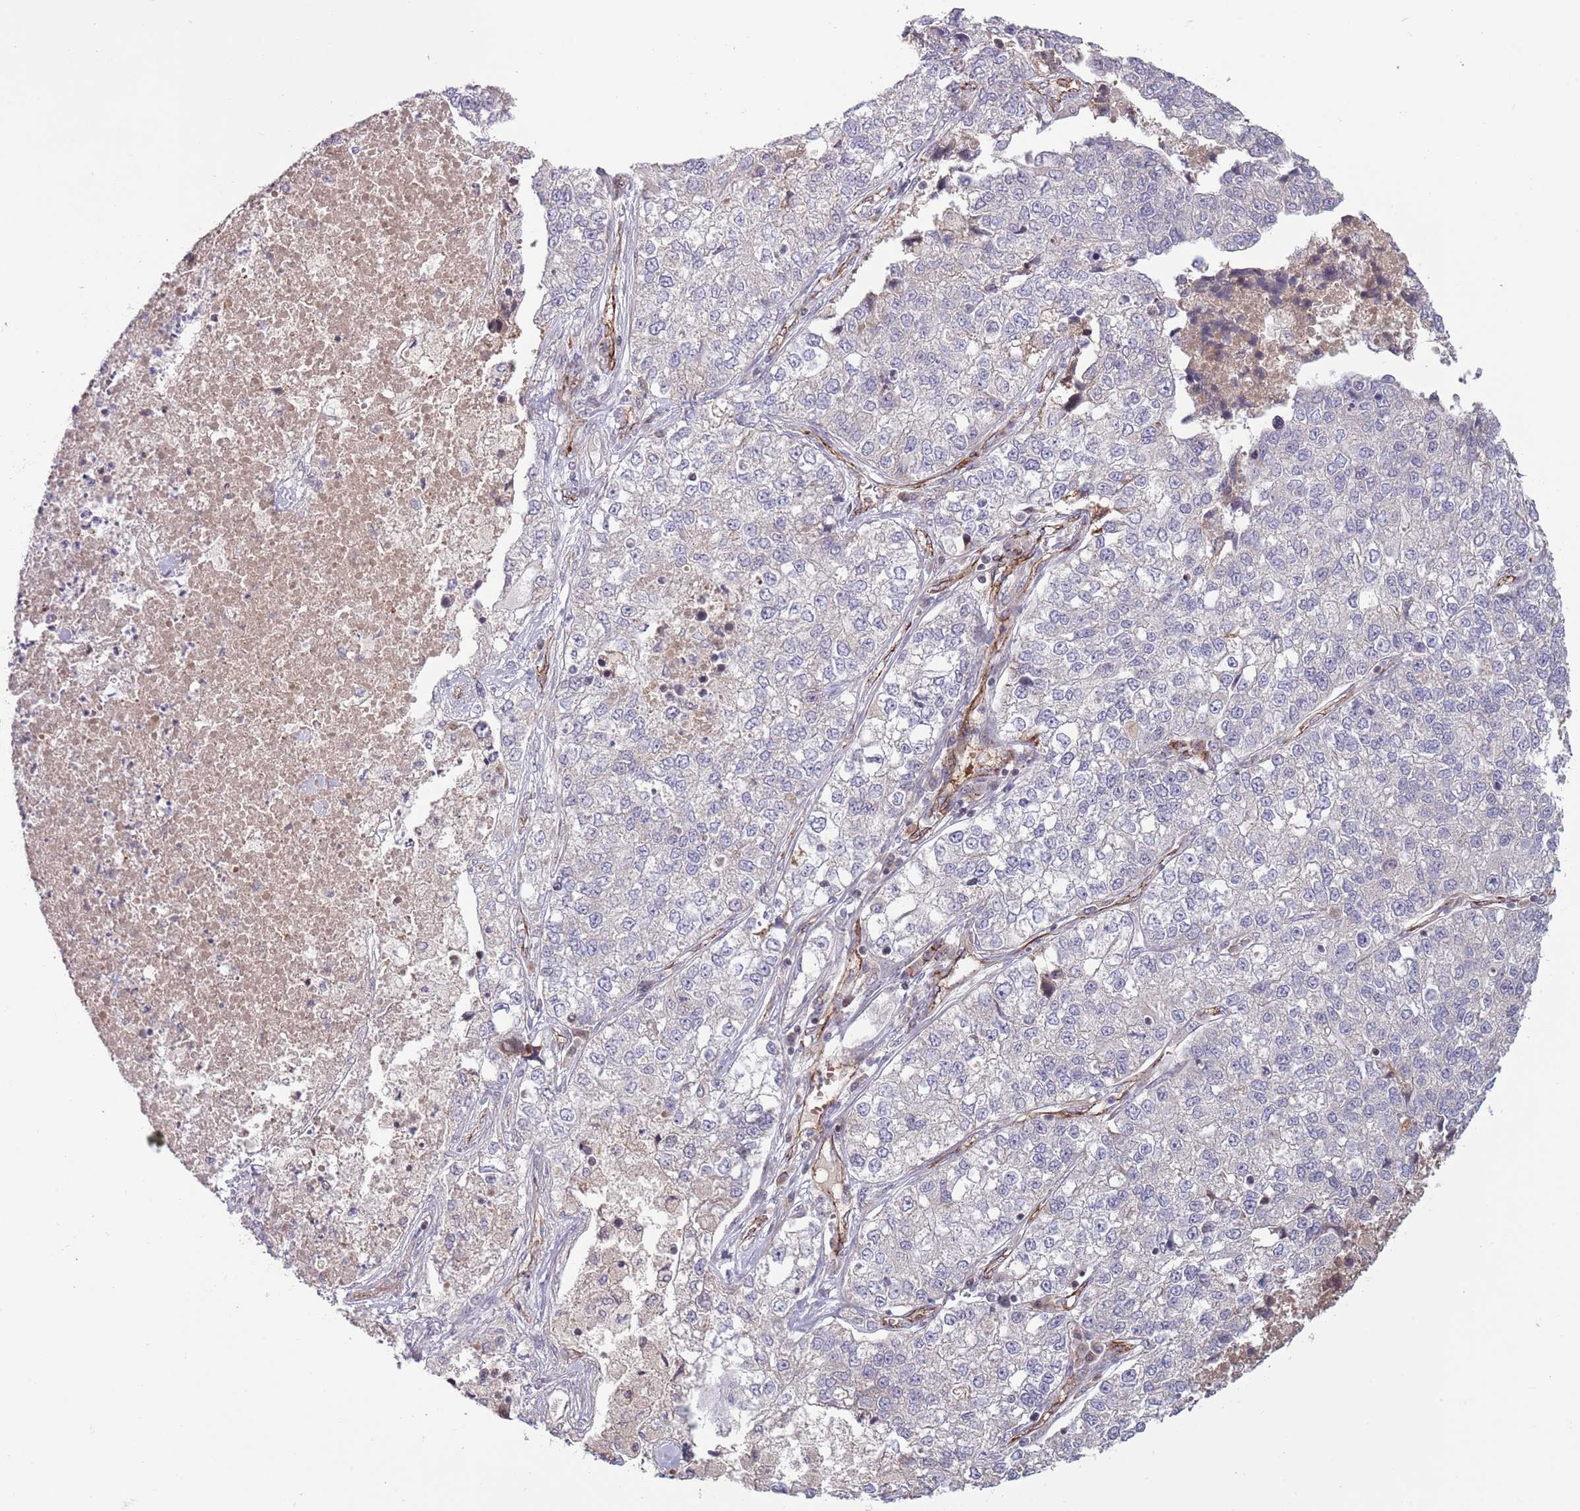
{"staining": {"intensity": "negative", "quantity": "none", "location": "none"}, "tissue": "lung cancer", "cell_type": "Tumor cells", "image_type": "cancer", "snomed": [{"axis": "morphology", "description": "Adenocarcinoma, NOS"}, {"axis": "topography", "description": "Lung"}], "caption": "Immunohistochemistry (IHC) of human lung adenocarcinoma shows no expression in tumor cells. The staining was performed using DAB (3,3'-diaminobenzidine) to visualize the protein expression in brown, while the nuclei were stained in blue with hematoxylin (Magnification: 20x).", "gene": "DPP10", "patient": {"sex": "male", "age": 49}}